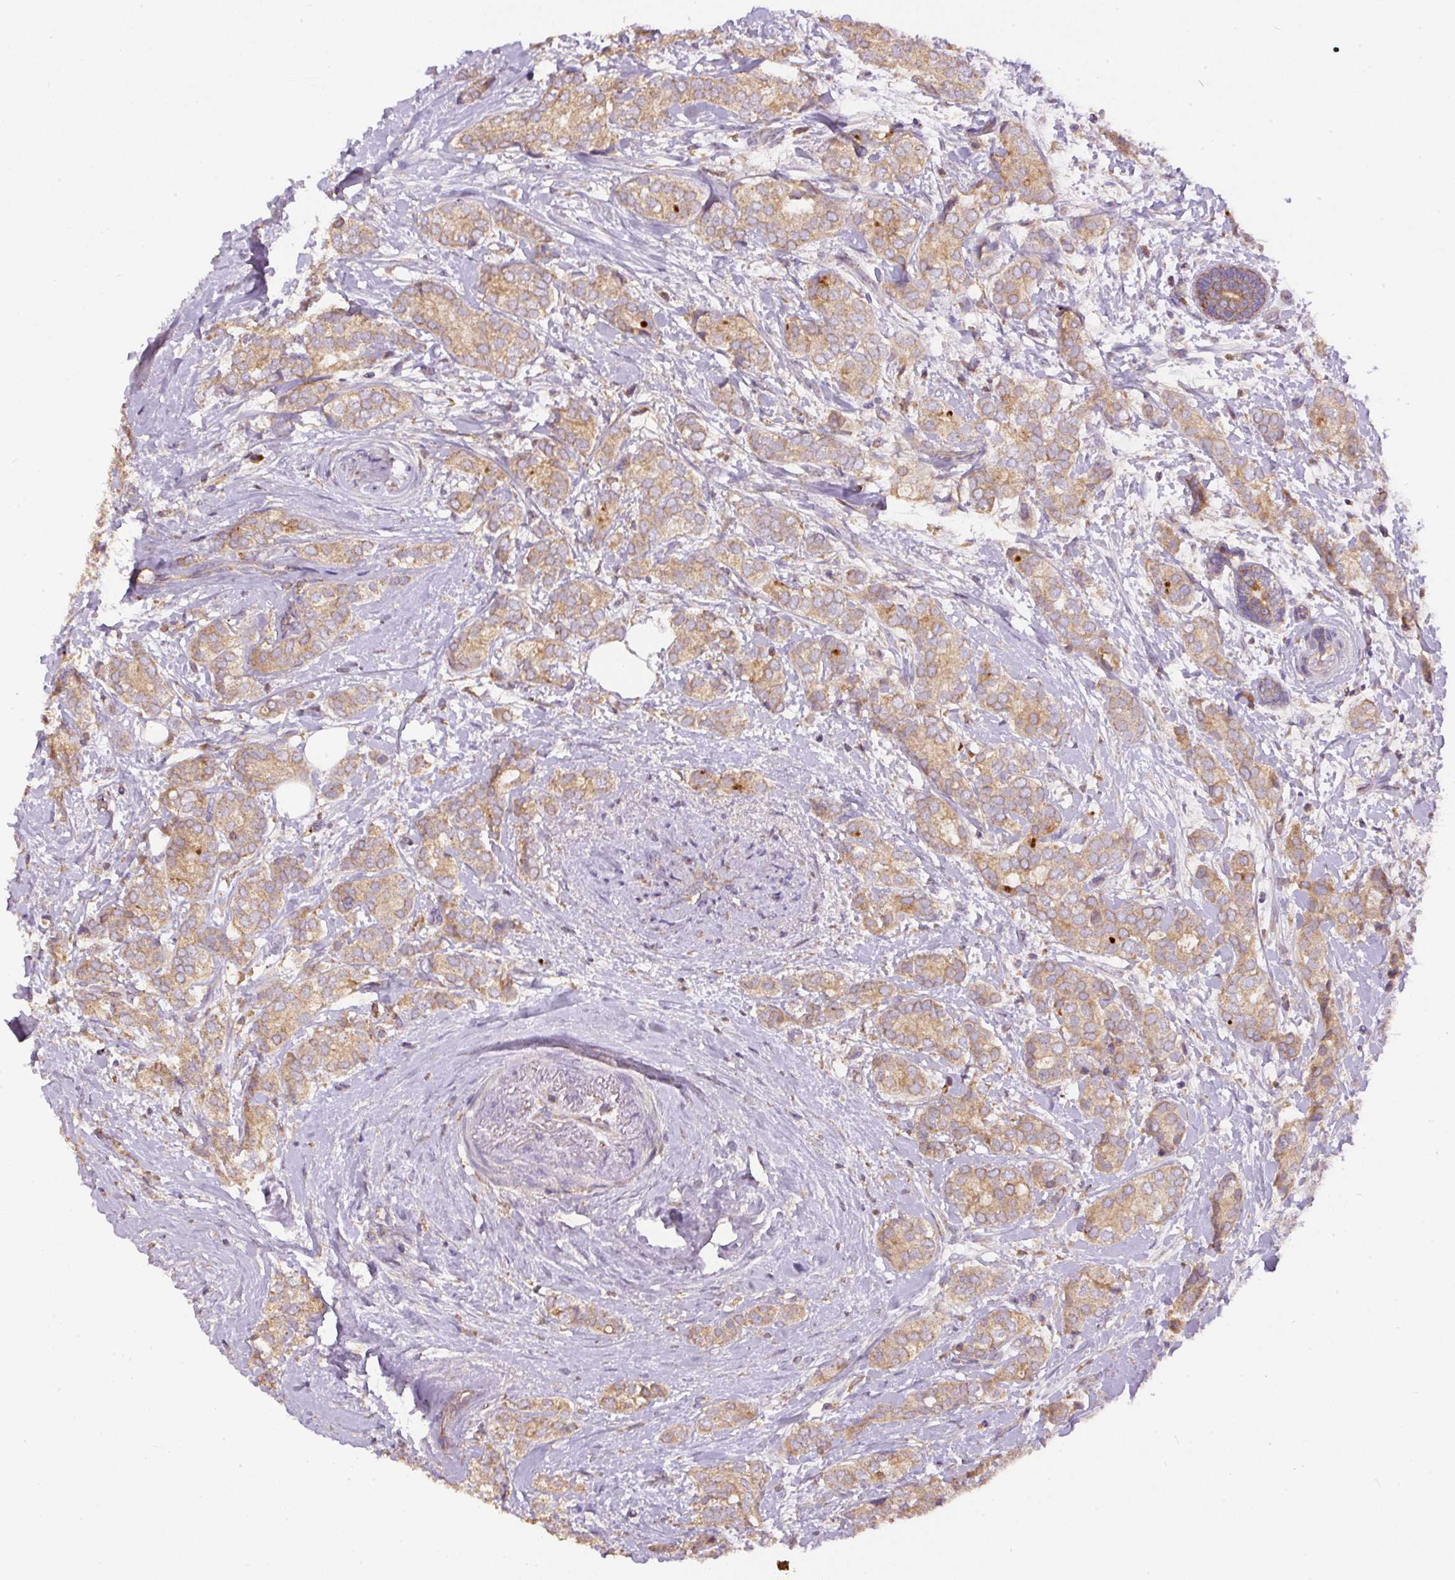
{"staining": {"intensity": "moderate", "quantity": ">75%", "location": "cytoplasmic/membranous"}, "tissue": "breast cancer", "cell_type": "Tumor cells", "image_type": "cancer", "snomed": [{"axis": "morphology", "description": "Duct carcinoma"}, {"axis": "topography", "description": "Breast"}], "caption": "The immunohistochemical stain shows moderate cytoplasmic/membranous positivity in tumor cells of breast cancer tissue. The protein is shown in brown color, while the nuclei are stained blue.", "gene": "DAPK1", "patient": {"sex": "female", "age": 73}}